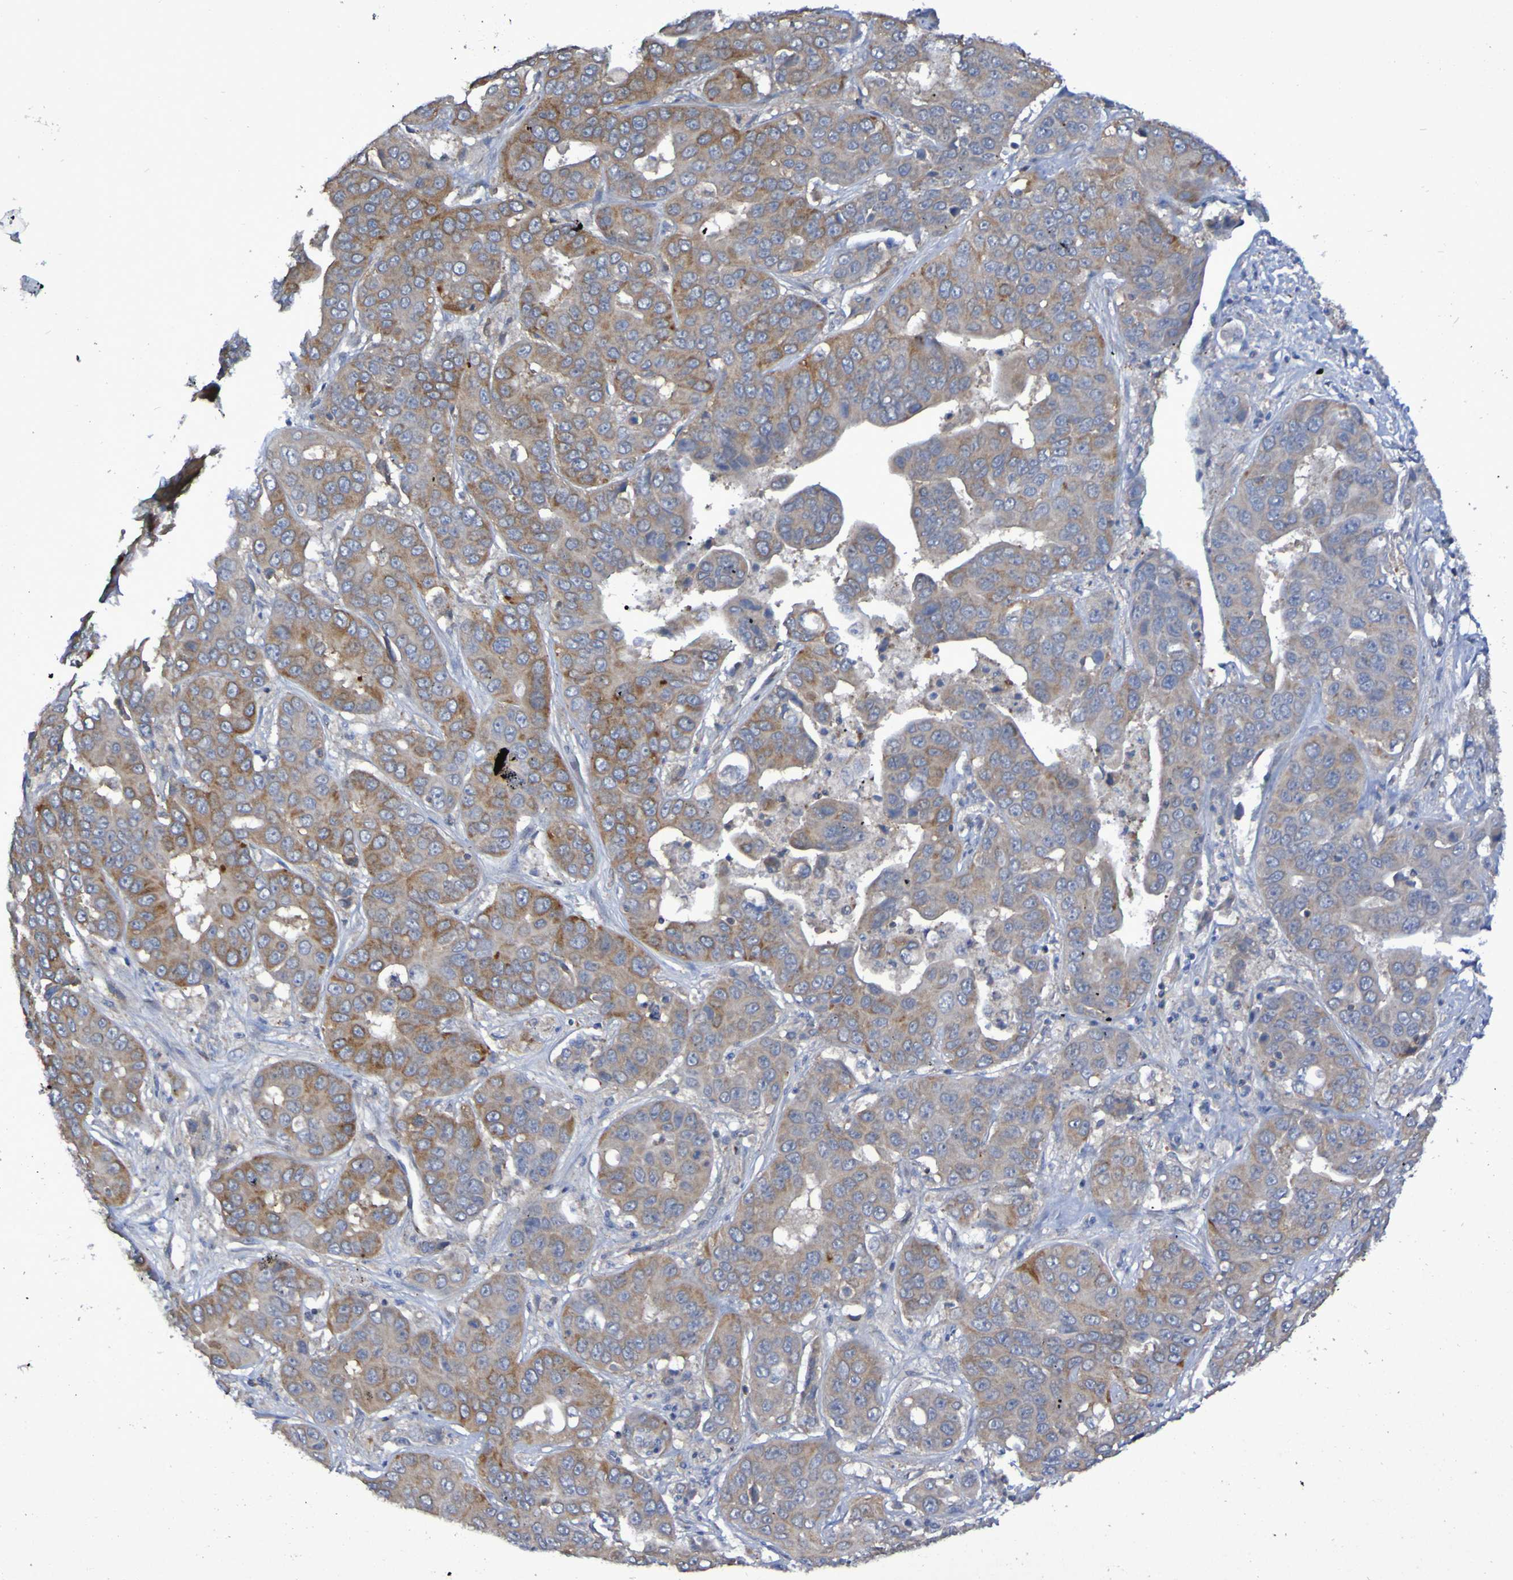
{"staining": {"intensity": "moderate", "quantity": ">75%", "location": "cytoplasmic/membranous"}, "tissue": "liver cancer", "cell_type": "Tumor cells", "image_type": "cancer", "snomed": [{"axis": "morphology", "description": "Cholangiocarcinoma"}, {"axis": "topography", "description": "Liver"}], "caption": "An image of human liver cancer (cholangiocarcinoma) stained for a protein exhibits moderate cytoplasmic/membranous brown staining in tumor cells.", "gene": "LMBRD2", "patient": {"sex": "female", "age": 52}}